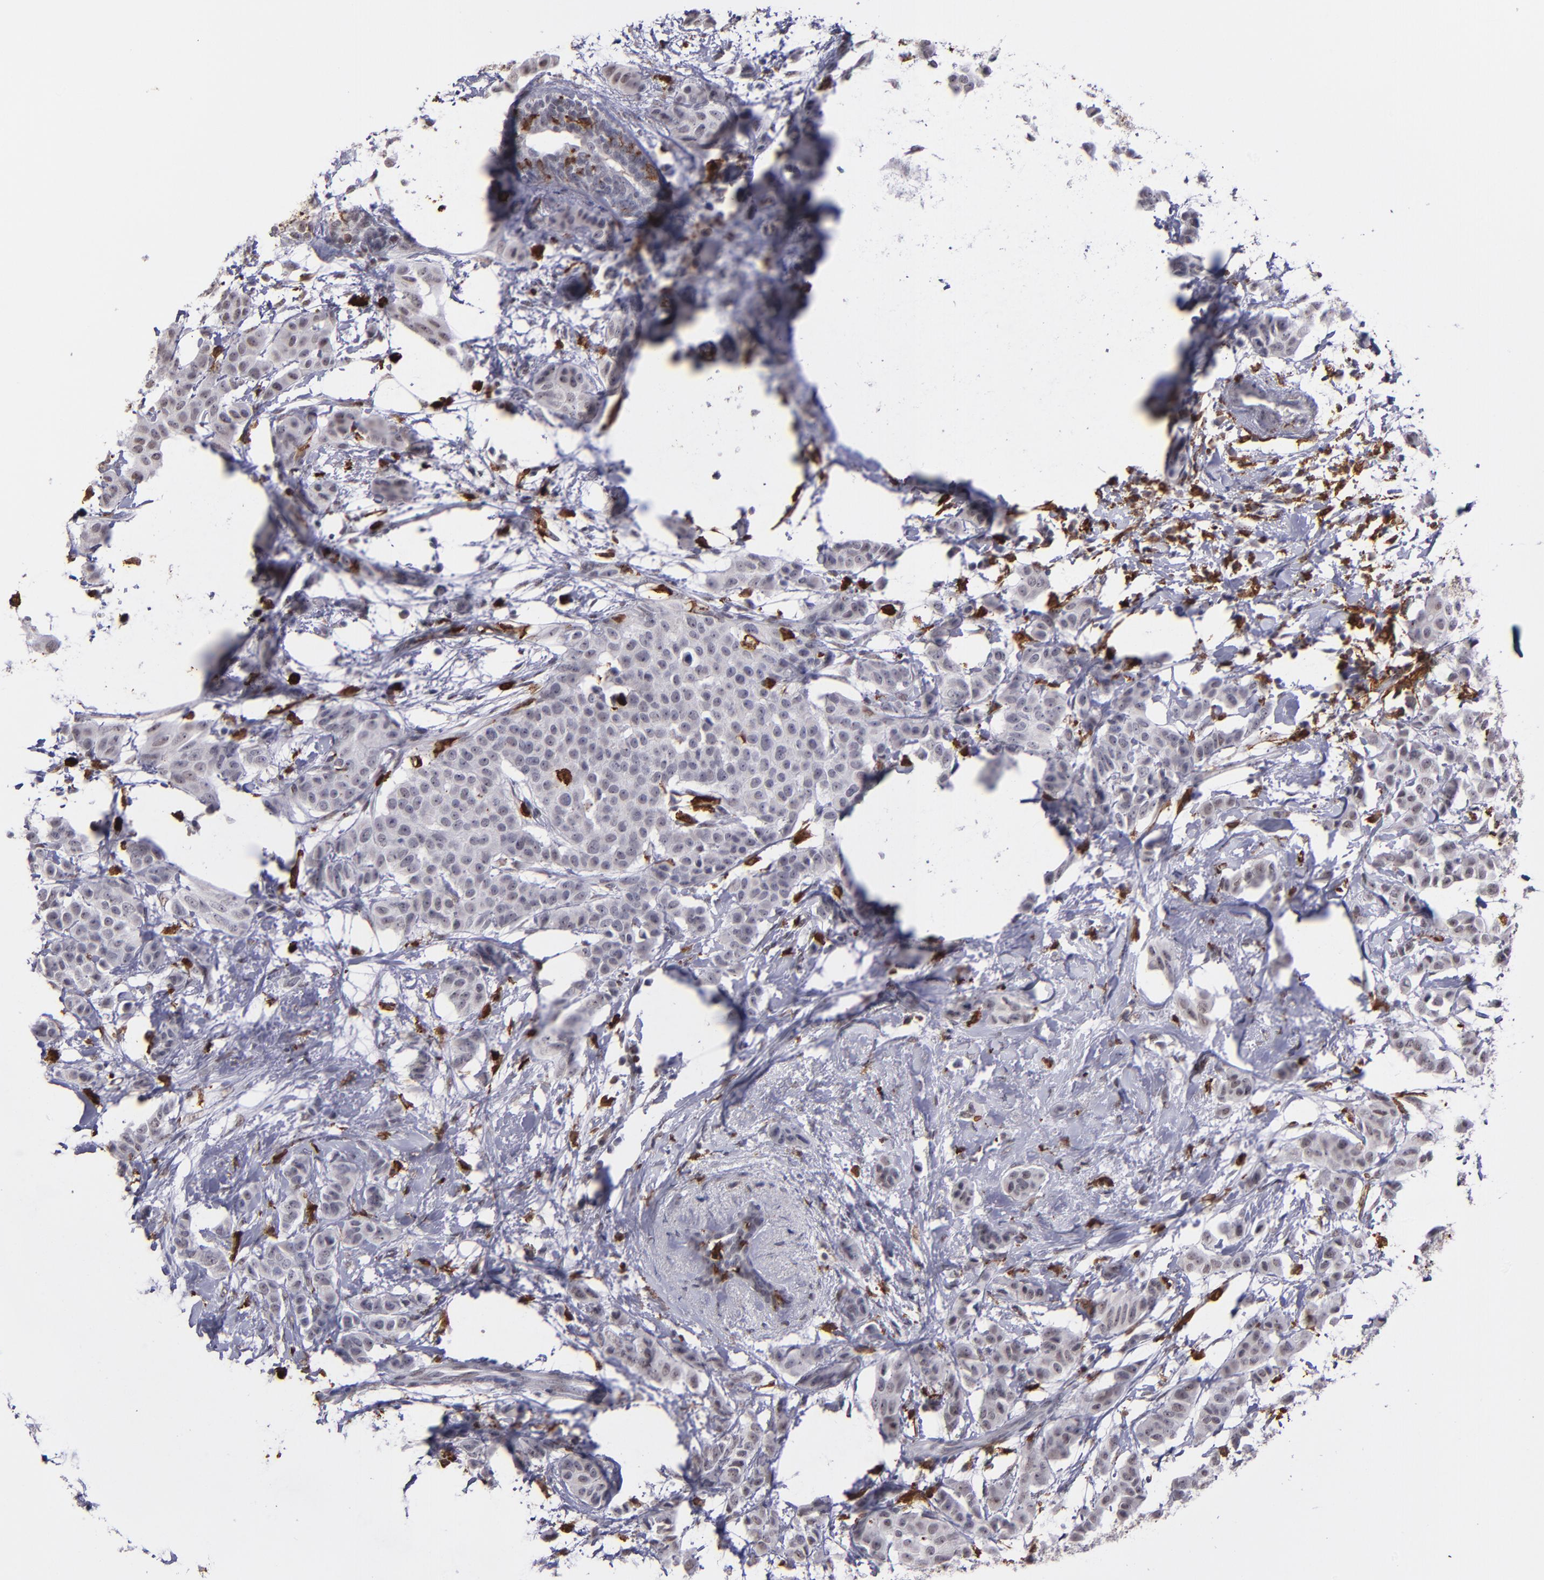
{"staining": {"intensity": "negative", "quantity": "none", "location": "none"}, "tissue": "breast cancer", "cell_type": "Tumor cells", "image_type": "cancer", "snomed": [{"axis": "morphology", "description": "Duct carcinoma"}, {"axis": "topography", "description": "Breast"}], "caption": "The IHC photomicrograph has no significant positivity in tumor cells of breast cancer tissue.", "gene": "NCF2", "patient": {"sex": "female", "age": 40}}